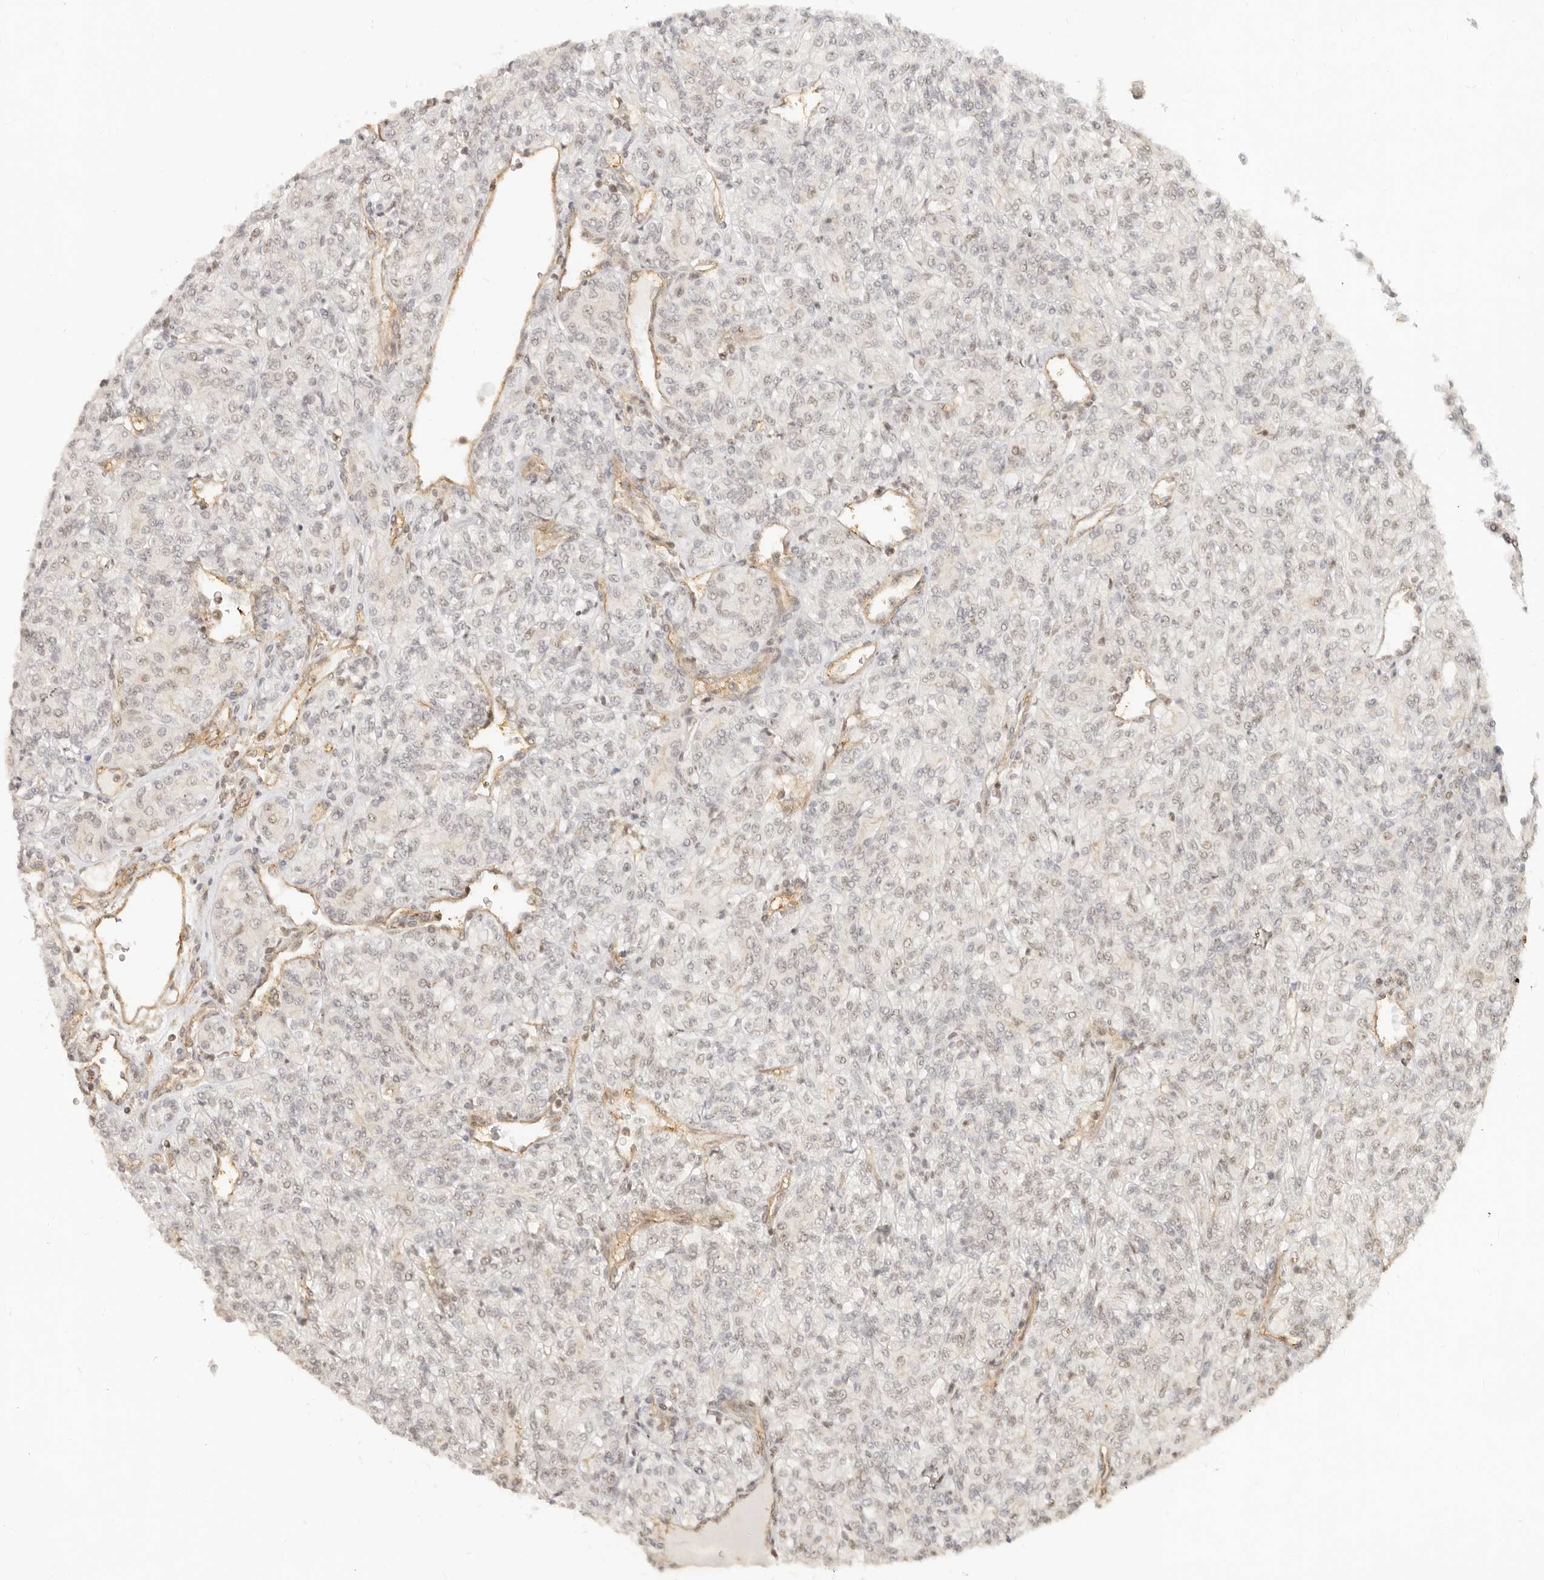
{"staining": {"intensity": "weak", "quantity": "25%-75%", "location": "nuclear"}, "tissue": "renal cancer", "cell_type": "Tumor cells", "image_type": "cancer", "snomed": [{"axis": "morphology", "description": "Adenocarcinoma, NOS"}, {"axis": "topography", "description": "Kidney"}], "caption": "High-magnification brightfield microscopy of adenocarcinoma (renal) stained with DAB (brown) and counterstained with hematoxylin (blue). tumor cells exhibit weak nuclear staining is identified in about25%-75% of cells.", "gene": "BAP1", "patient": {"sex": "male", "age": 77}}